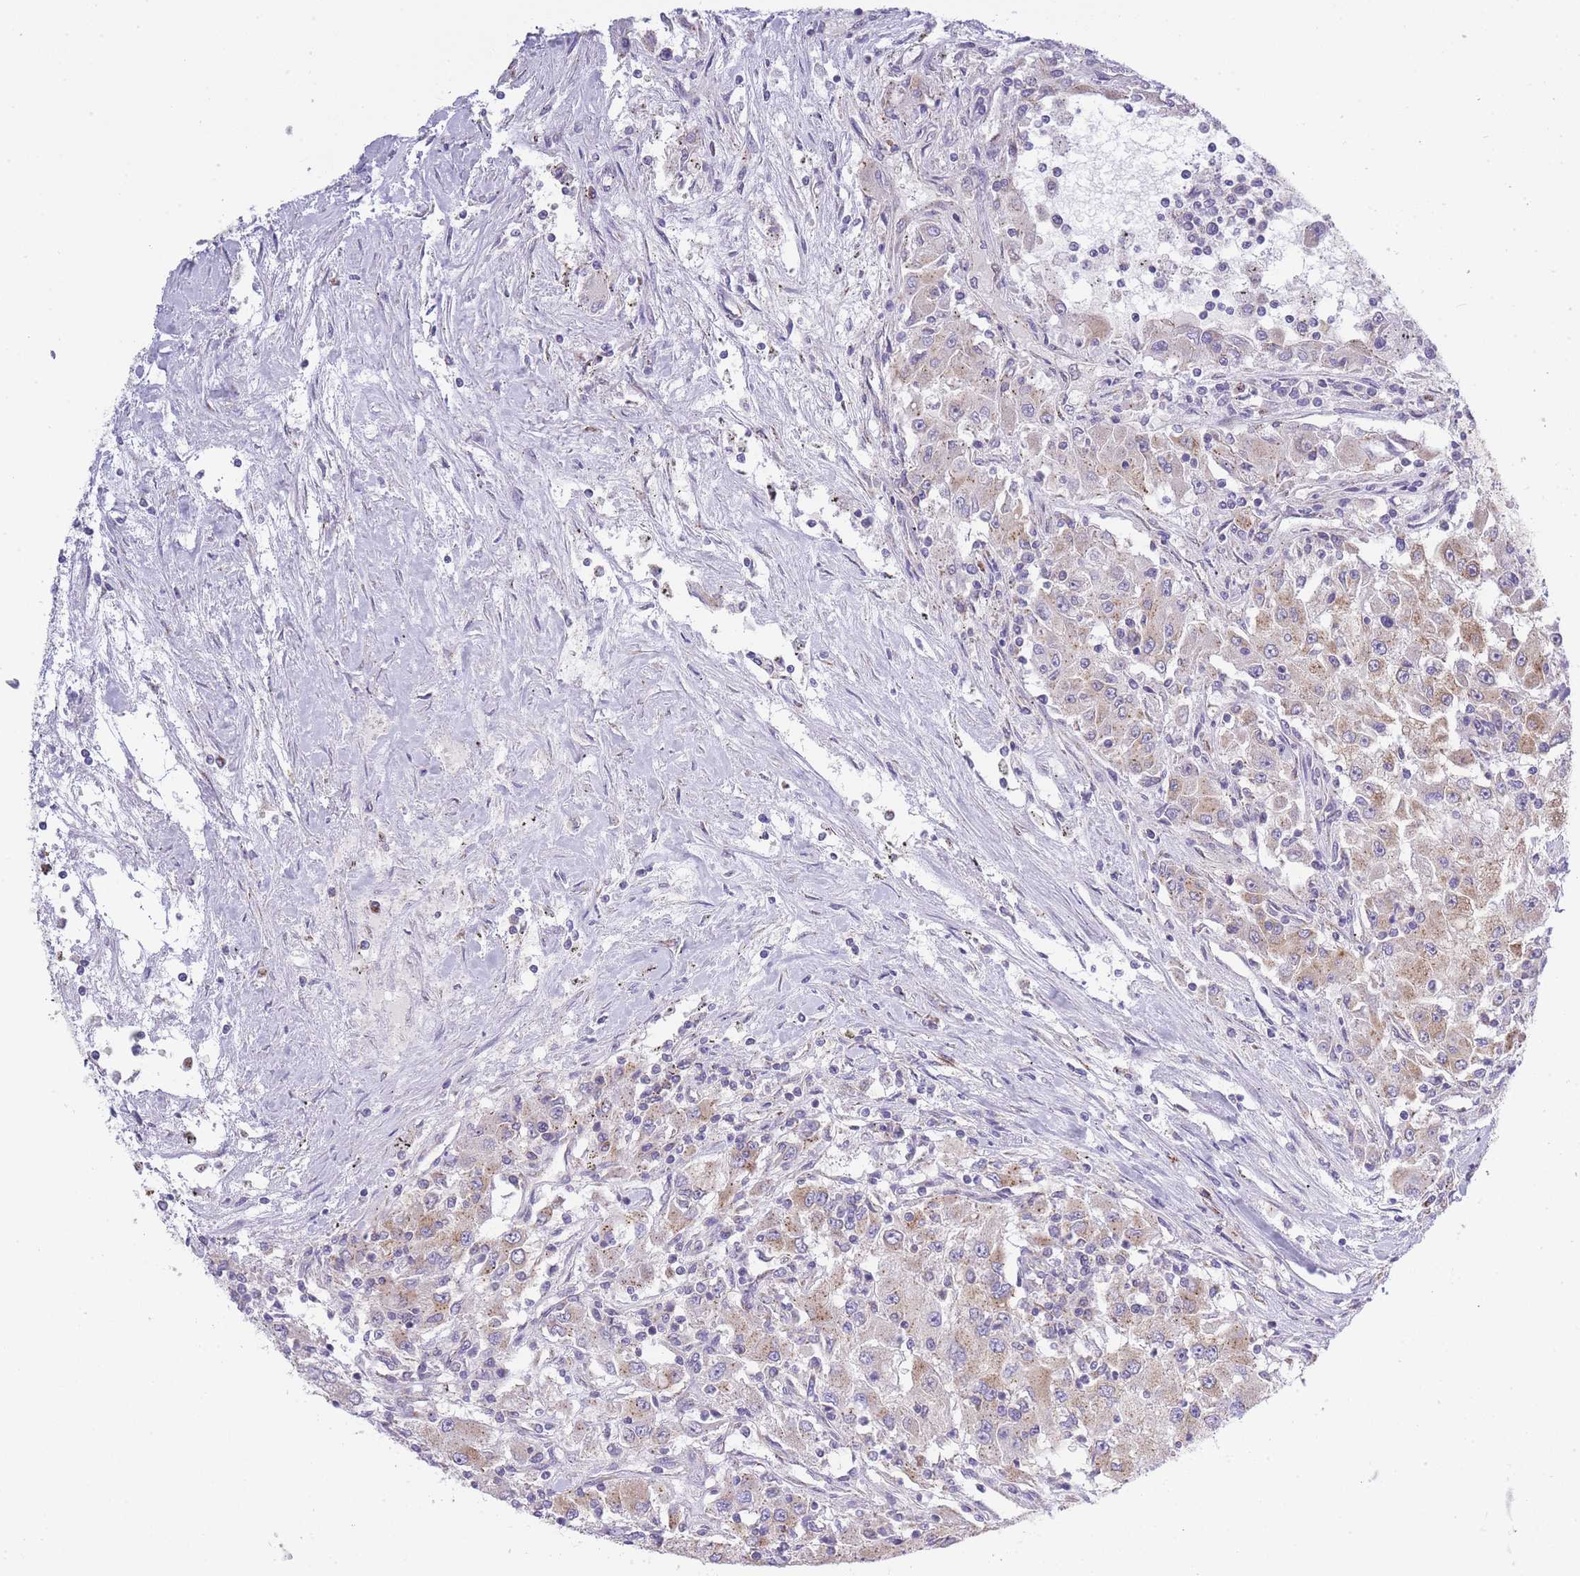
{"staining": {"intensity": "weak", "quantity": "25%-75%", "location": "cytoplasmic/membranous"}, "tissue": "renal cancer", "cell_type": "Tumor cells", "image_type": "cancer", "snomed": [{"axis": "morphology", "description": "Adenocarcinoma, NOS"}, {"axis": "topography", "description": "Kidney"}], "caption": "Adenocarcinoma (renal) stained with DAB (3,3'-diaminobenzidine) IHC demonstrates low levels of weak cytoplasmic/membranous staining in about 25%-75% of tumor cells.", "gene": "COPG2", "patient": {"sex": "female", "age": 67}}